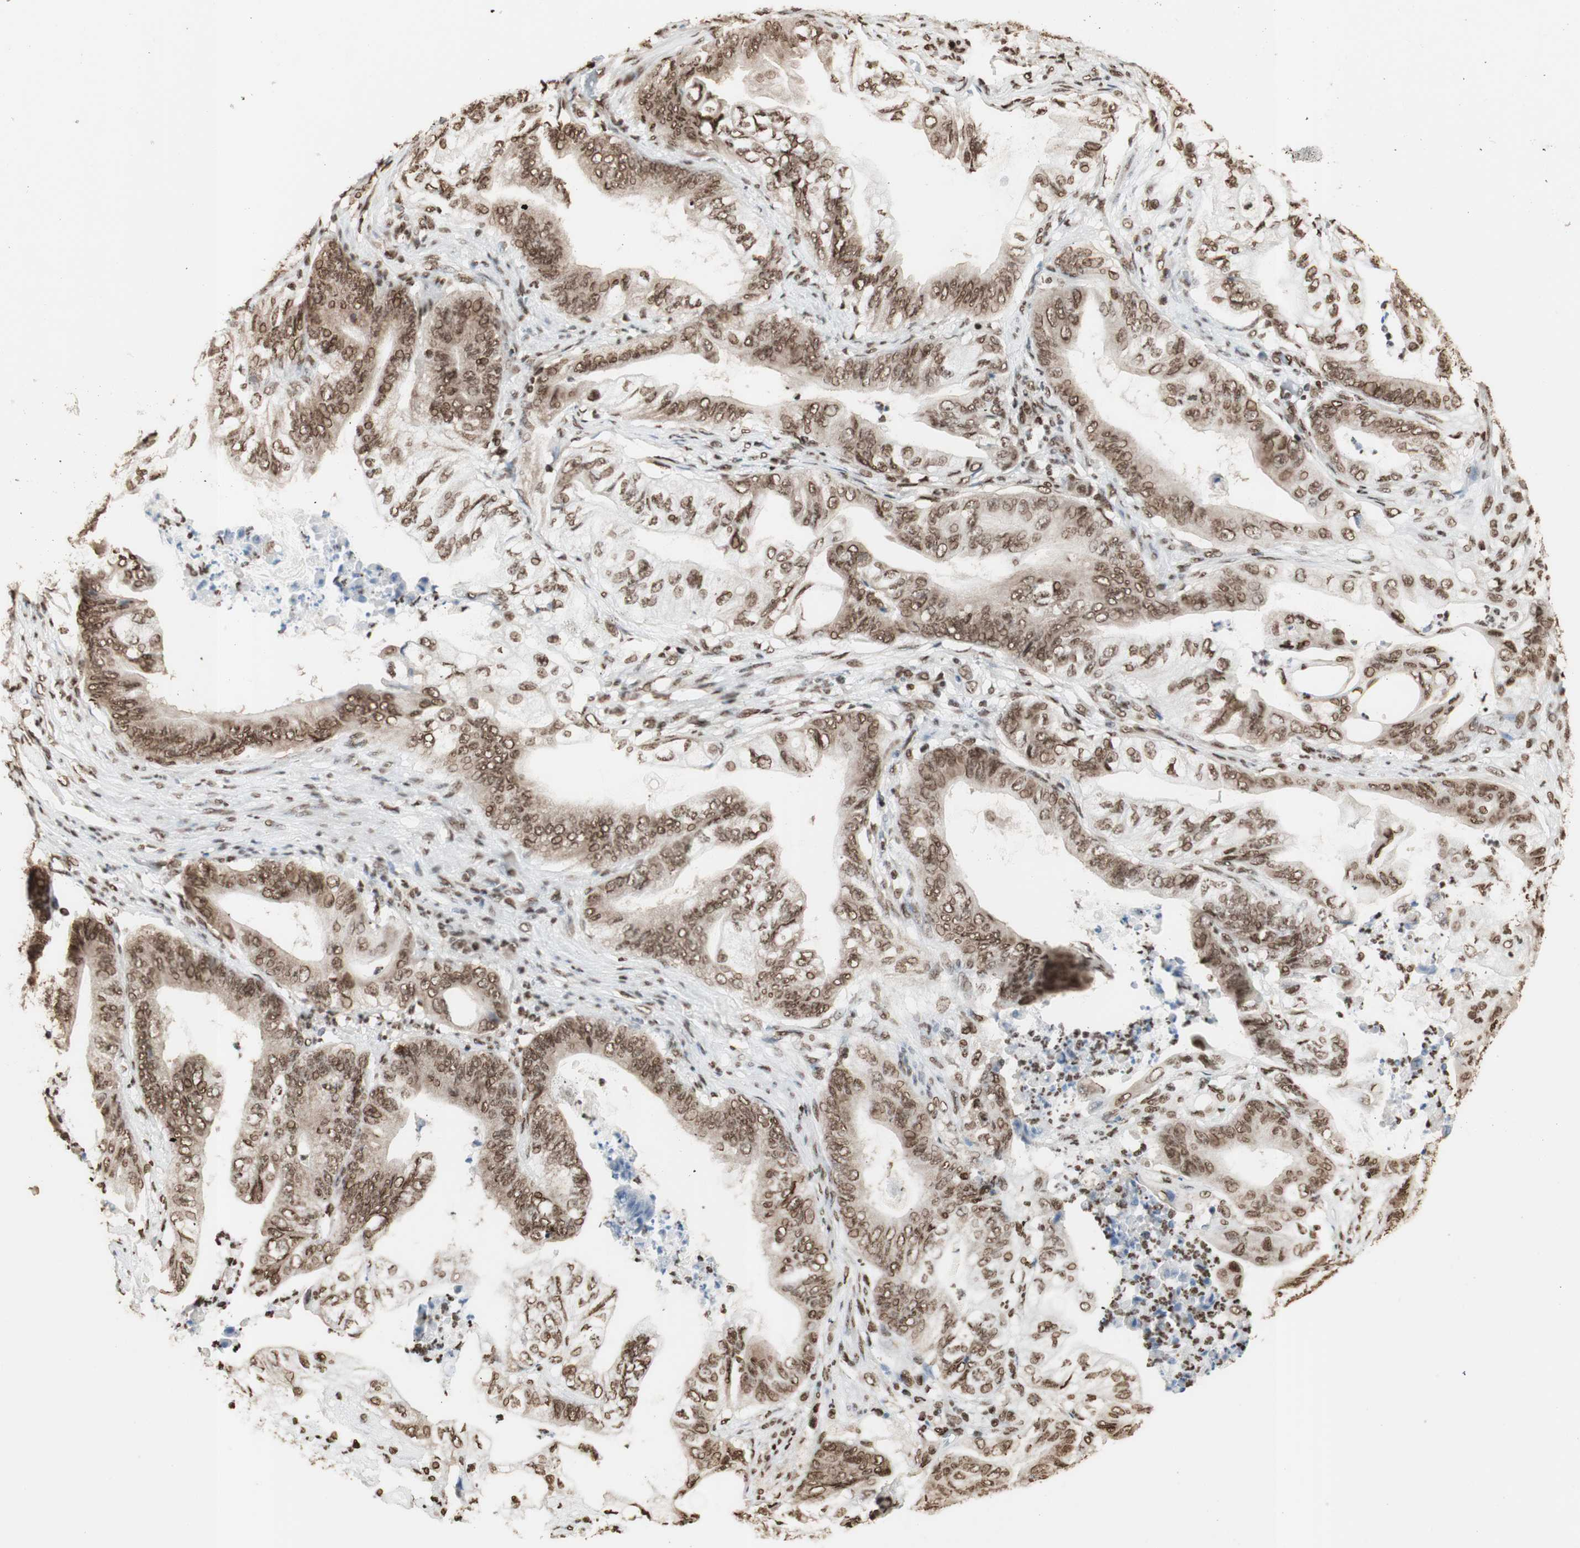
{"staining": {"intensity": "strong", "quantity": ">75%", "location": "nuclear"}, "tissue": "stomach cancer", "cell_type": "Tumor cells", "image_type": "cancer", "snomed": [{"axis": "morphology", "description": "Adenocarcinoma, NOS"}, {"axis": "topography", "description": "Stomach"}], "caption": "Stomach adenocarcinoma stained with a protein marker demonstrates strong staining in tumor cells.", "gene": "HNRNPA2B1", "patient": {"sex": "female", "age": 73}}